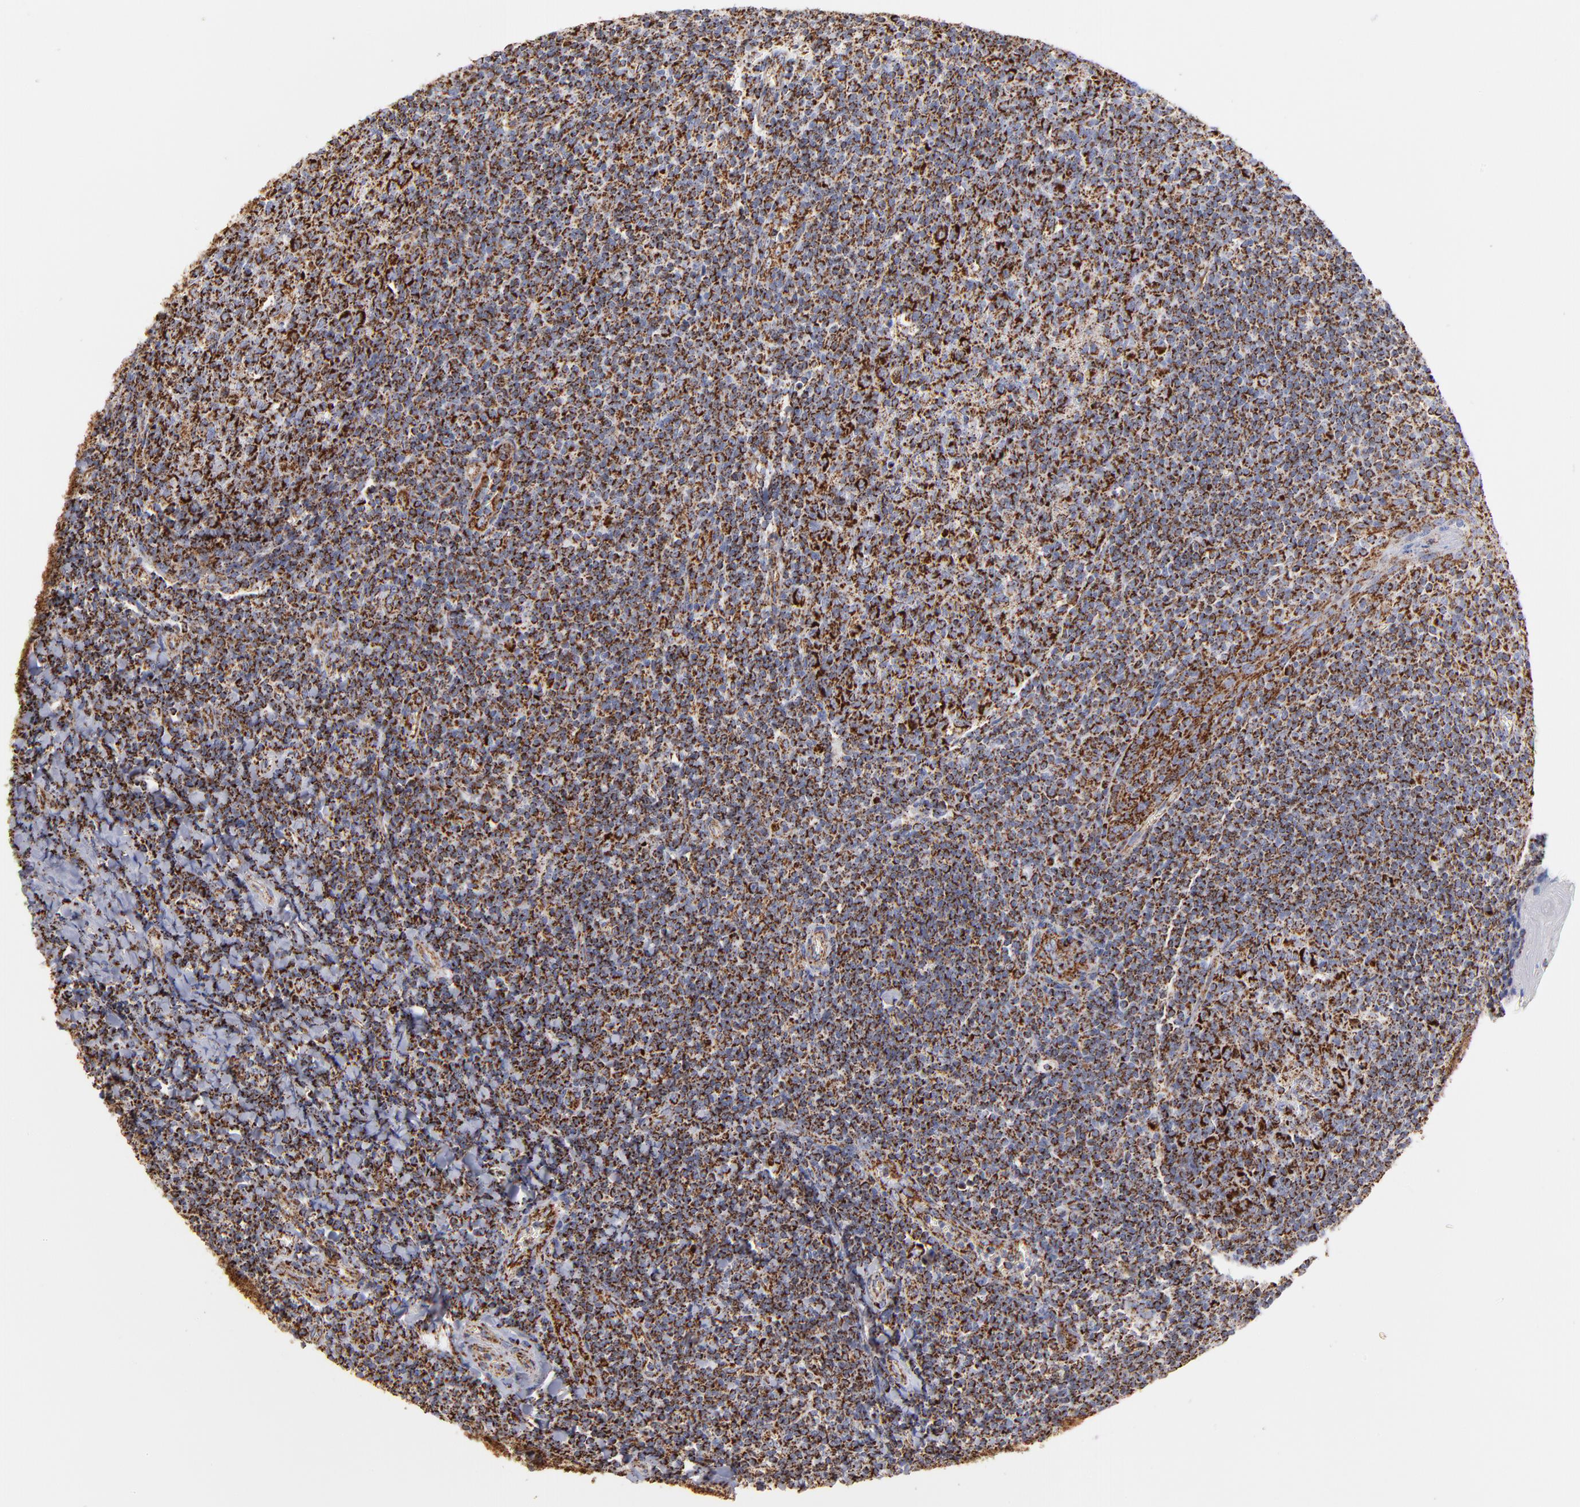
{"staining": {"intensity": "strong", "quantity": ">75%", "location": "cytoplasmic/membranous"}, "tissue": "tonsil", "cell_type": "Germinal center cells", "image_type": "normal", "snomed": [{"axis": "morphology", "description": "Normal tissue, NOS"}, {"axis": "topography", "description": "Tonsil"}], "caption": "A micrograph of human tonsil stained for a protein displays strong cytoplasmic/membranous brown staining in germinal center cells.", "gene": "PHB1", "patient": {"sex": "male", "age": 31}}